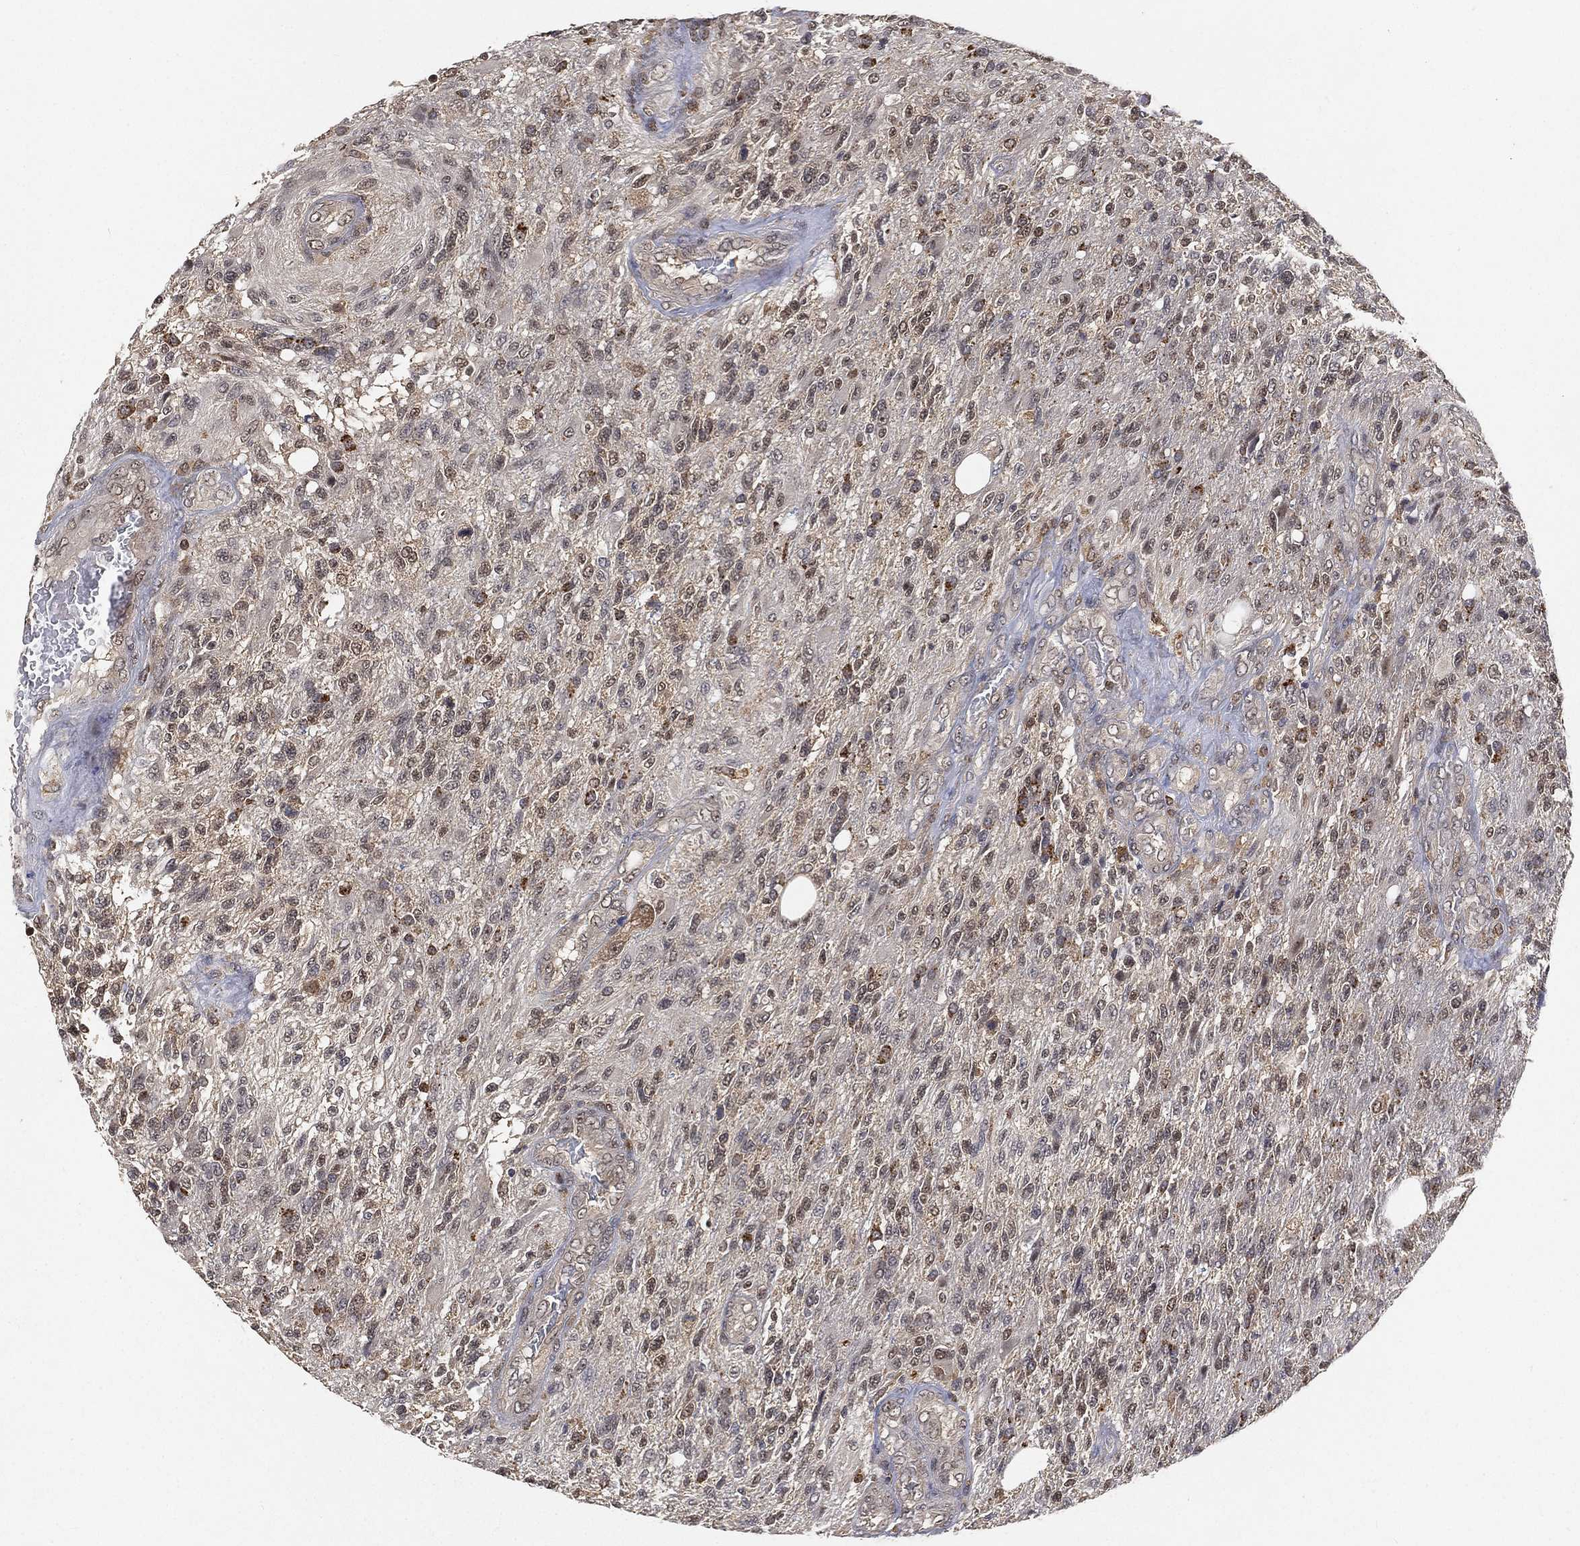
{"staining": {"intensity": "negative", "quantity": "none", "location": "none"}, "tissue": "glioma", "cell_type": "Tumor cells", "image_type": "cancer", "snomed": [{"axis": "morphology", "description": "Glioma, malignant, High grade"}, {"axis": "topography", "description": "Brain"}], "caption": "High-grade glioma (malignant) stained for a protein using immunohistochemistry (IHC) reveals no positivity tumor cells.", "gene": "WDR26", "patient": {"sex": "male", "age": 56}}